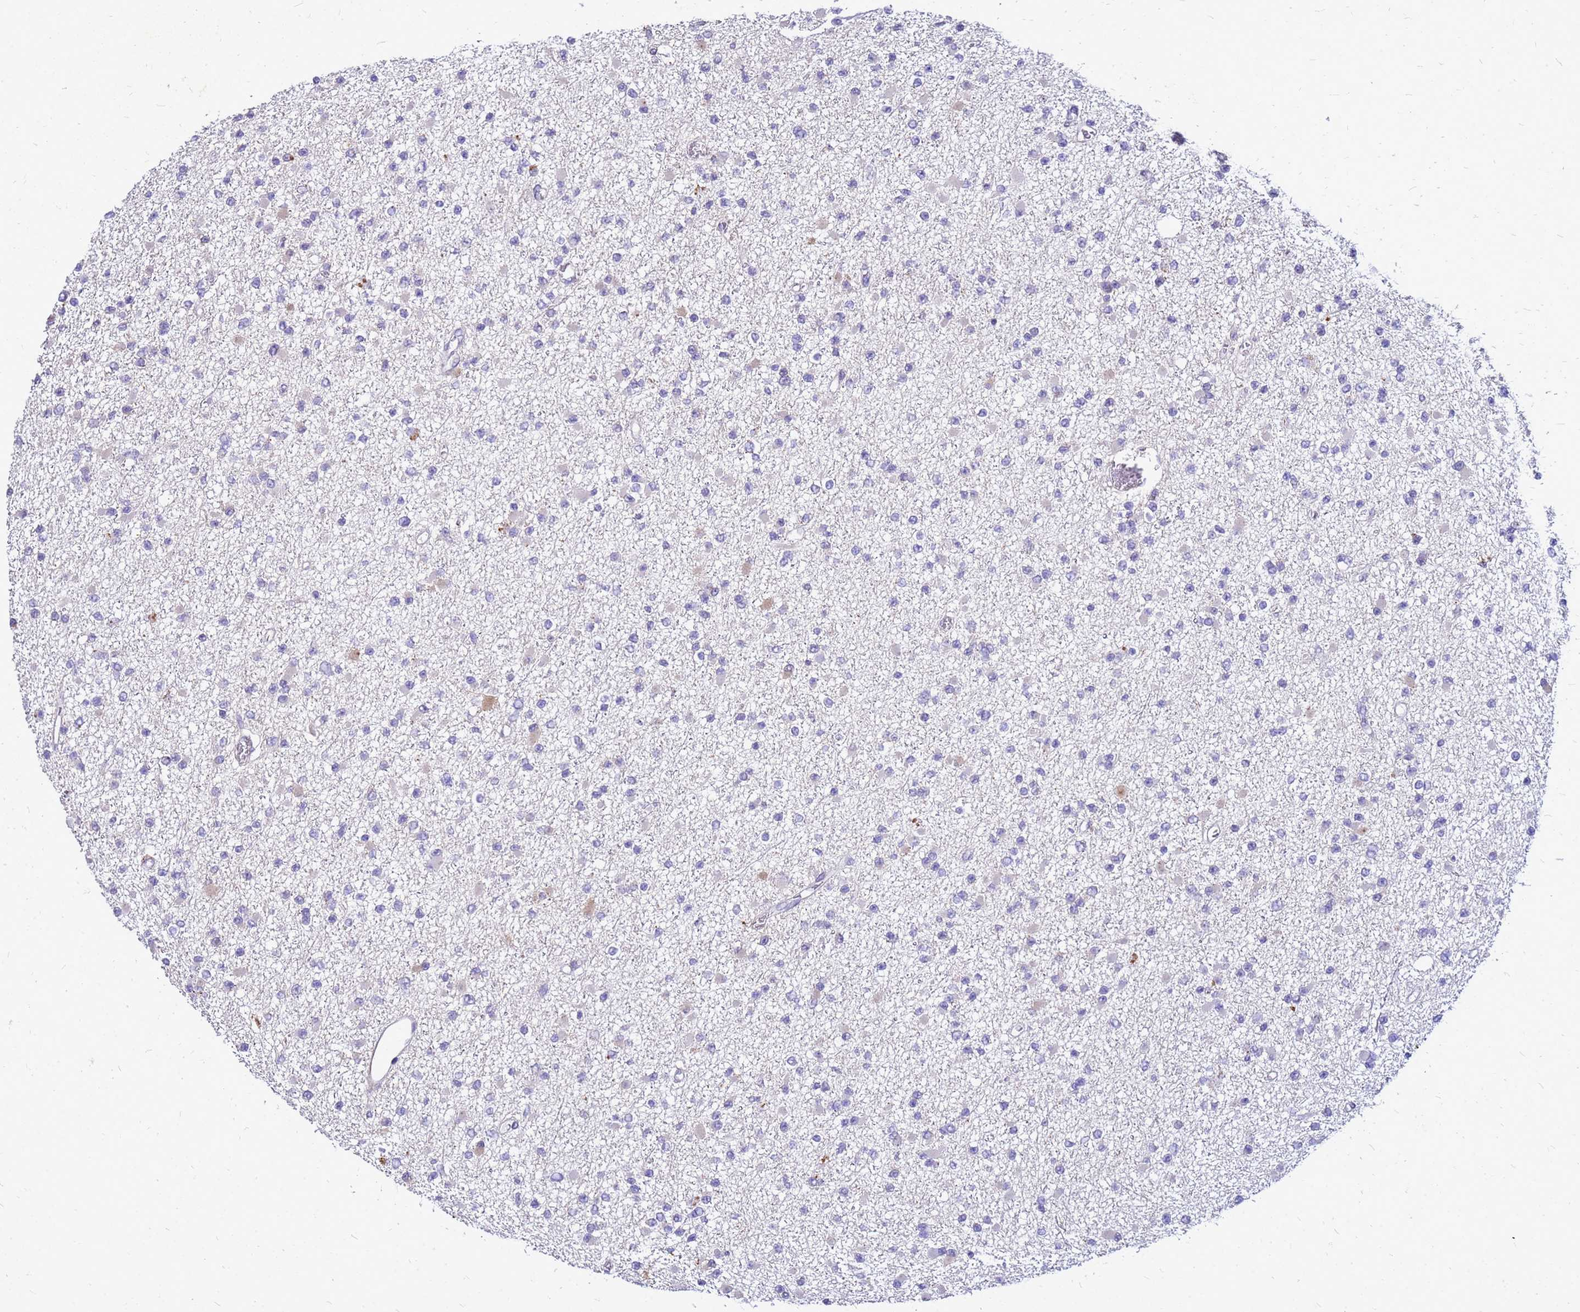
{"staining": {"intensity": "negative", "quantity": "none", "location": "none"}, "tissue": "glioma", "cell_type": "Tumor cells", "image_type": "cancer", "snomed": [{"axis": "morphology", "description": "Glioma, malignant, Low grade"}, {"axis": "topography", "description": "Brain"}], "caption": "Immunohistochemical staining of malignant glioma (low-grade) demonstrates no significant expression in tumor cells.", "gene": "AKR1C1", "patient": {"sex": "female", "age": 22}}